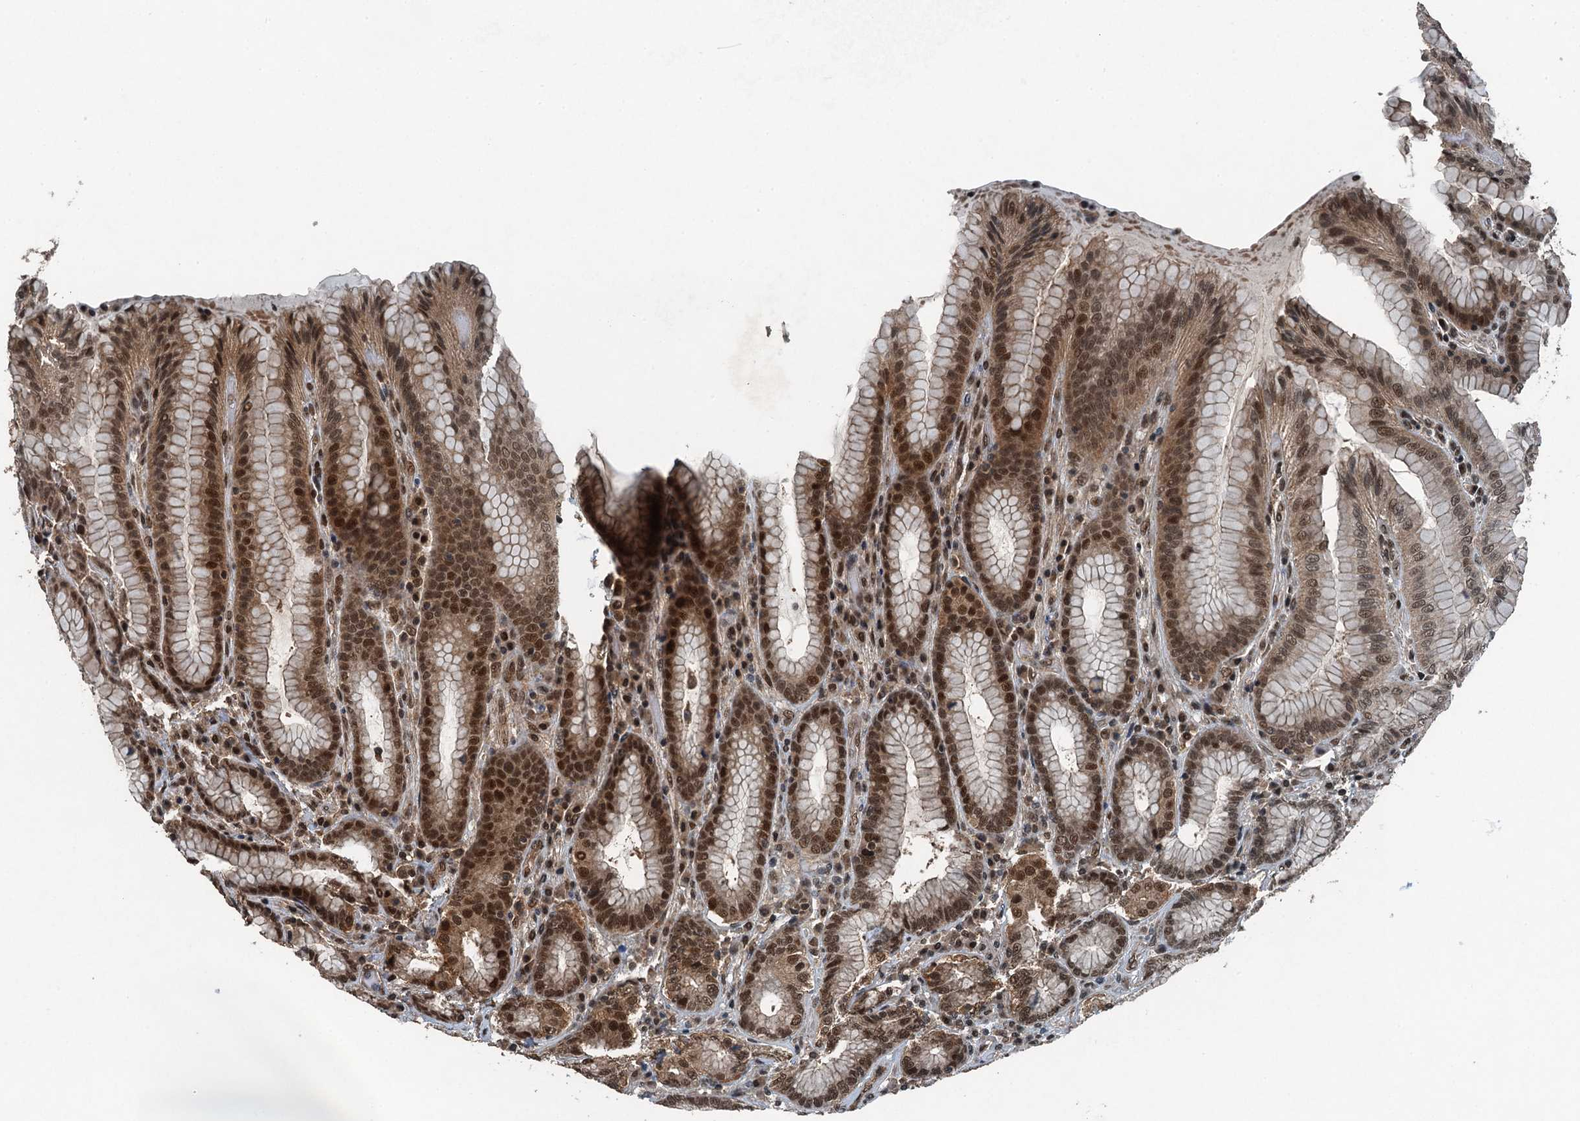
{"staining": {"intensity": "moderate", "quantity": ">75%", "location": "cytoplasmic/membranous,nuclear"}, "tissue": "stomach", "cell_type": "Glandular cells", "image_type": "normal", "snomed": [{"axis": "morphology", "description": "Normal tissue, NOS"}, {"axis": "topography", "description": "Stomach, upper"}, {"axis": "topography", "description": "Stomach, lower"}], "caption": "Moderate cytoplasmic/membranous,nuclear expression for a protein is seen in about >75% of glandular cells of unremarkable stomach using immunohistochemistry.", "gene": "UBXN6", "patient": {"sex": "female", "age": 76}}